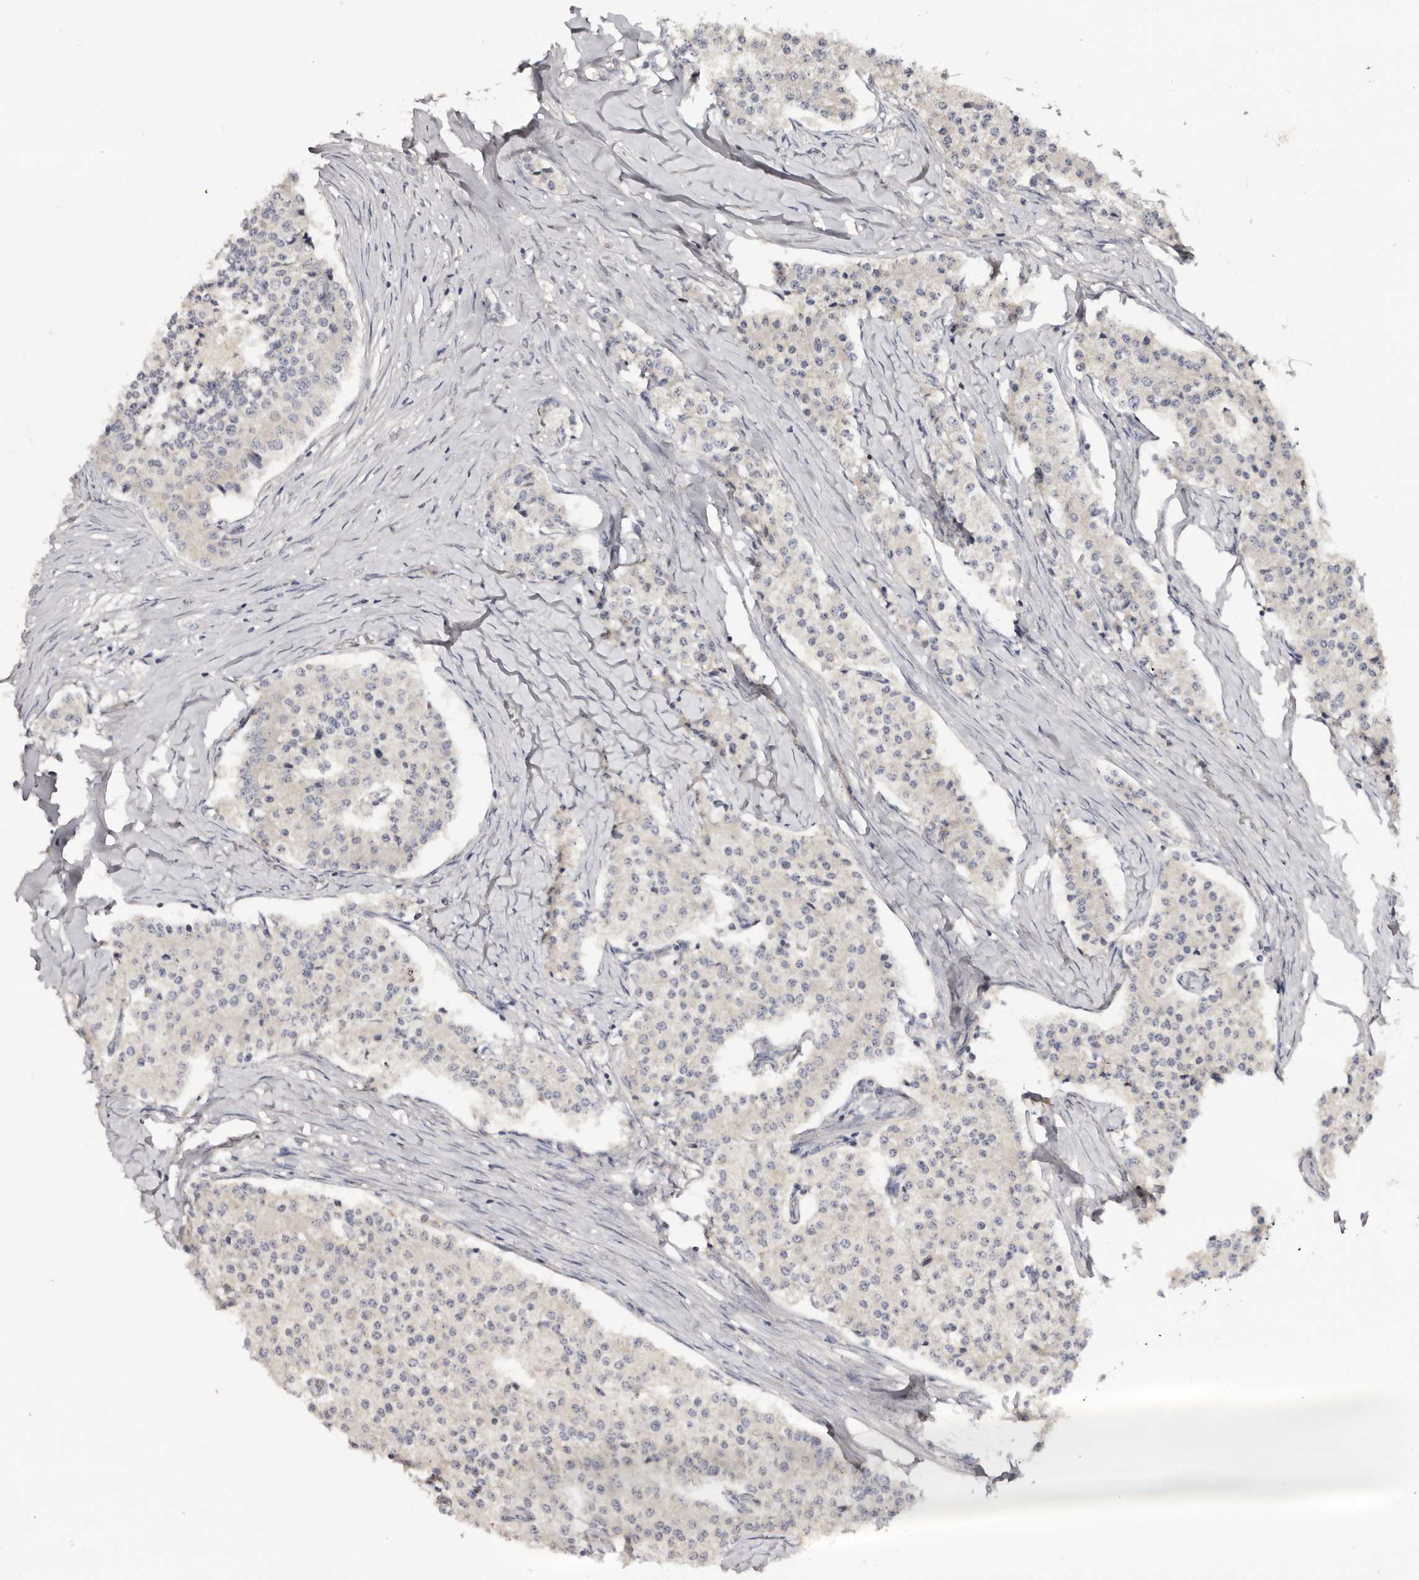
{"staining": {"intensity": "negative", "quantity": "none", "location": "none"}, "tissue": "carcinoid", "cell_type": "Tumor cells", "image_type": "cancer", "snomed": [{"axis": "morphology", "description": "Carcinoid, malignant, NOS"}, {"axis": "topography", "description": "Colon"}], "caption": "Carcinoid (malignant) was stained to show a protein in brown. There is no significant staining in tumor cells.", "gene": "CCDC190", "patient": {"sex": "female", "age": 52}}